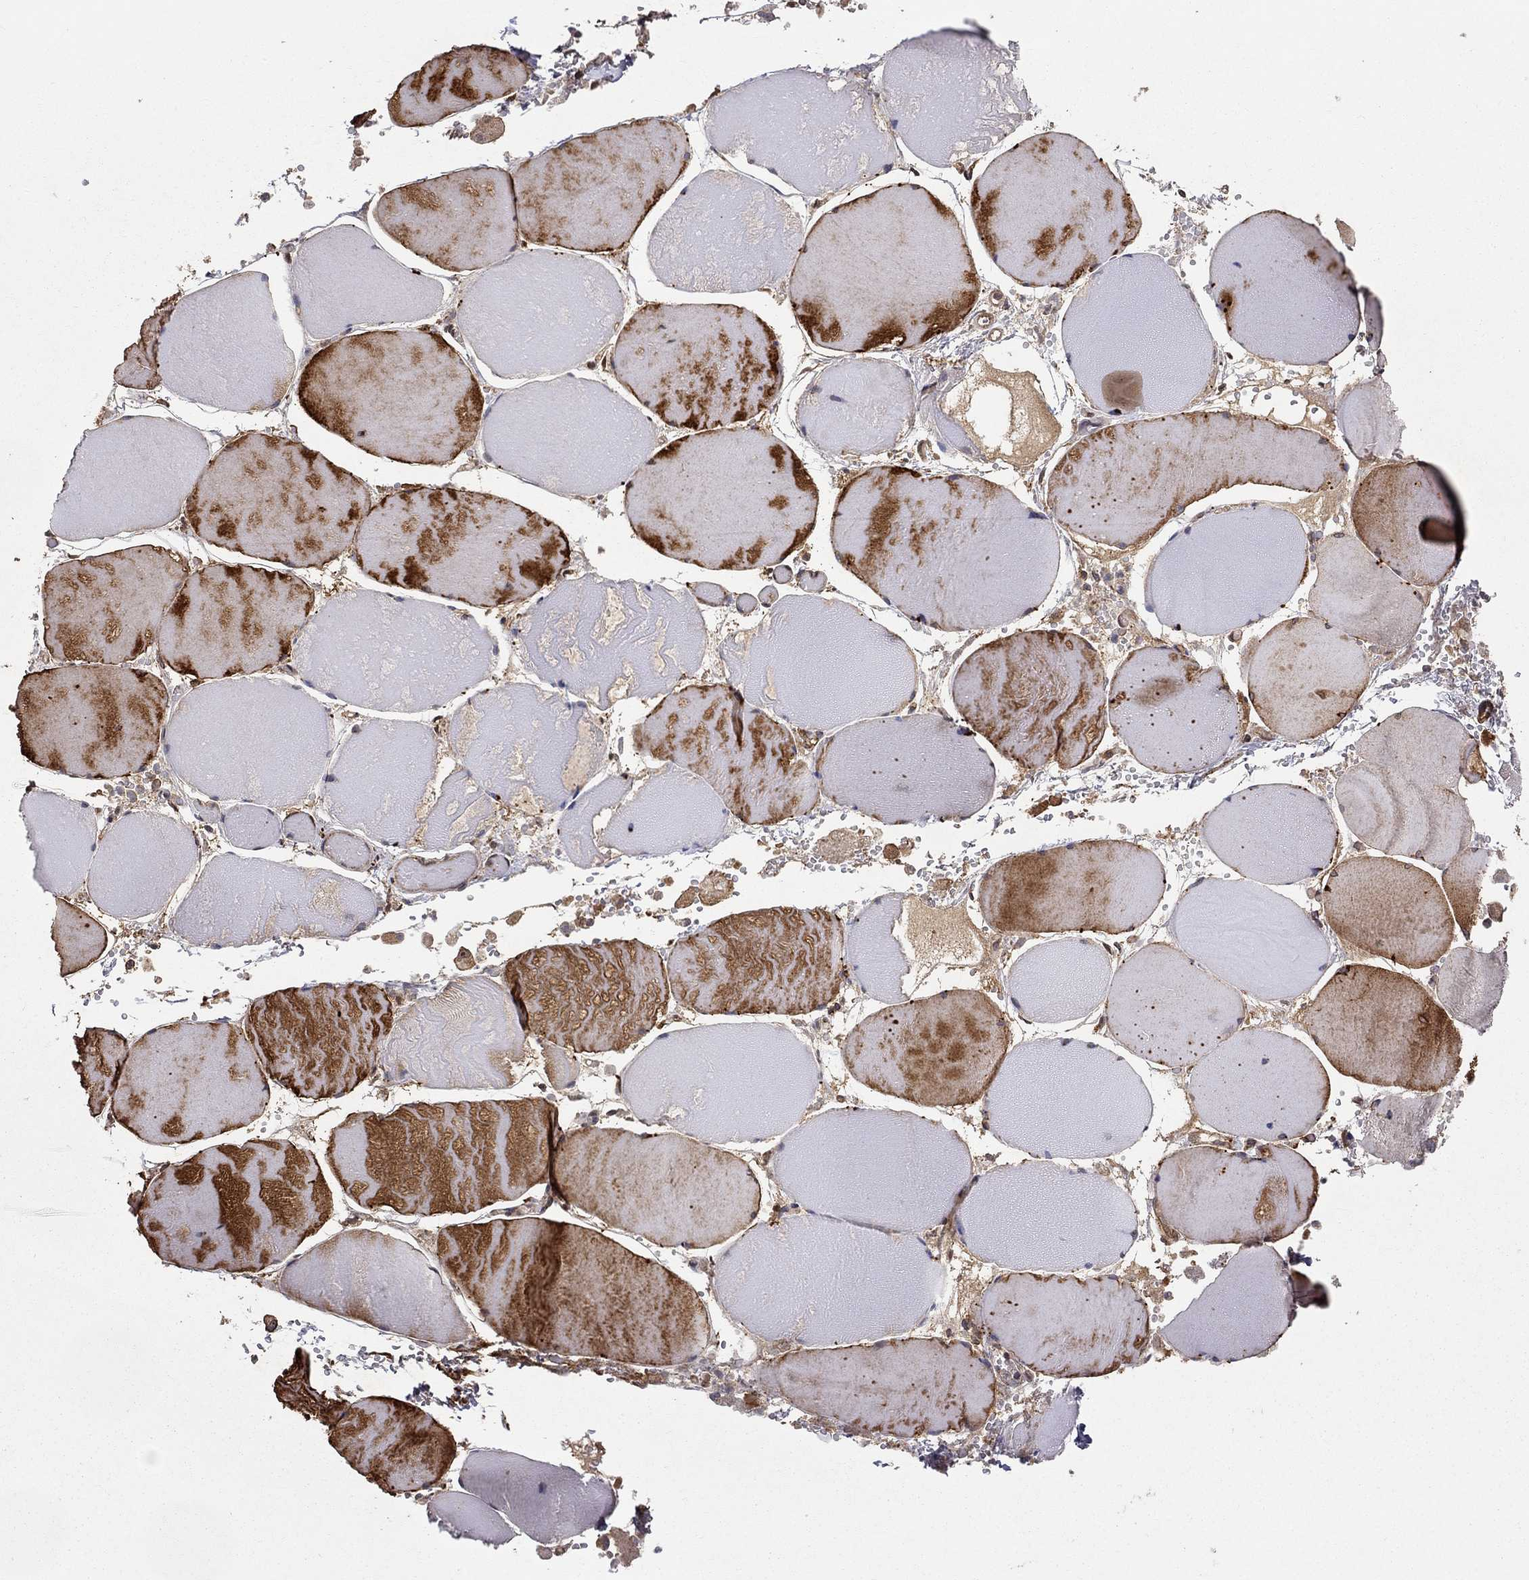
{"staining": {"intensity": "strong", "quantity": "25%-75%", "location": "cytoplasmic/membranous"}, "tissue": "skeletal muscle", "cell_type": "Myocytes", "image_type": "normal", "snomed": [{"axis": "morphology", "description": "Normal tissue, NOS"}, {"axis": "morphology", "description": "Malignant melanoma, Metastatic site"}, {"axis": "topography", "description": "Skeletal muscle"}], "caption": "Immunohistochemical staining of benign skeletal muscle shows strong cytoplasmic/membranous protein positivity in about 25%-75% of myocytes. The staining was performed using DAB to visualize the protein expression in brown, while the nuclei were stained in blue with hematoxylin (Magnification: 20x).", "gene": "BMERB1", "patient": {"sex": "male", "age": 50}}